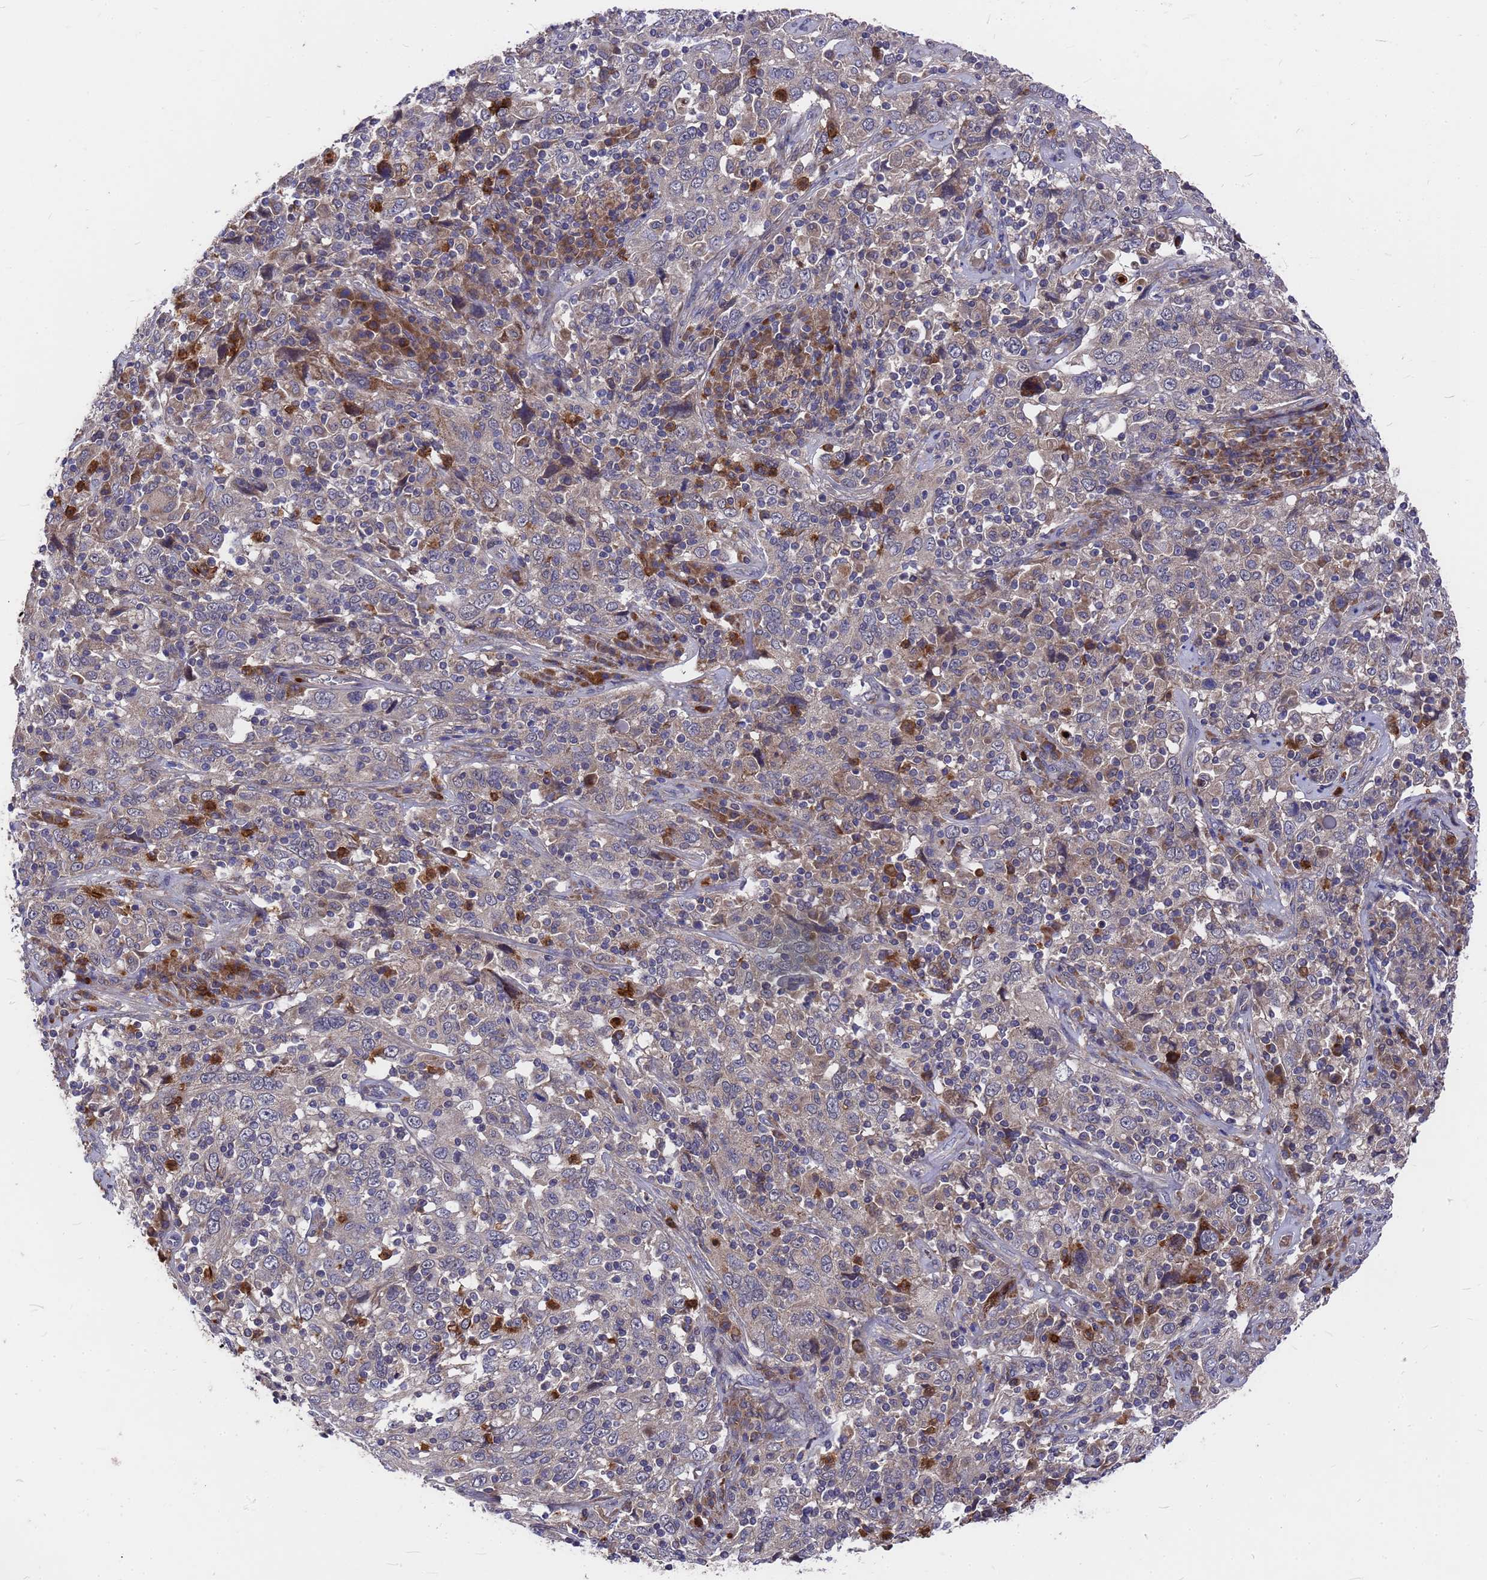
{"staining": {"intensity": "negative", "quantity": "none", "location": "none"}, "tissue": "cervical cancer", "cell_type": "Tumor cells", "image_type": "cancer", "snomed": [{"axis": "morphology", "description": "Squamous cell carcinoma, NOS"}, {"axis": "topography", "description": "Cervix"}], "caption": "A histopathology image of squamous cell carcinoma (cervical) stained for a protein demonstrates no brown staining in tumor cells.", "gene": "ZNF717", "patient": {"sex": "female", "age": 46}}